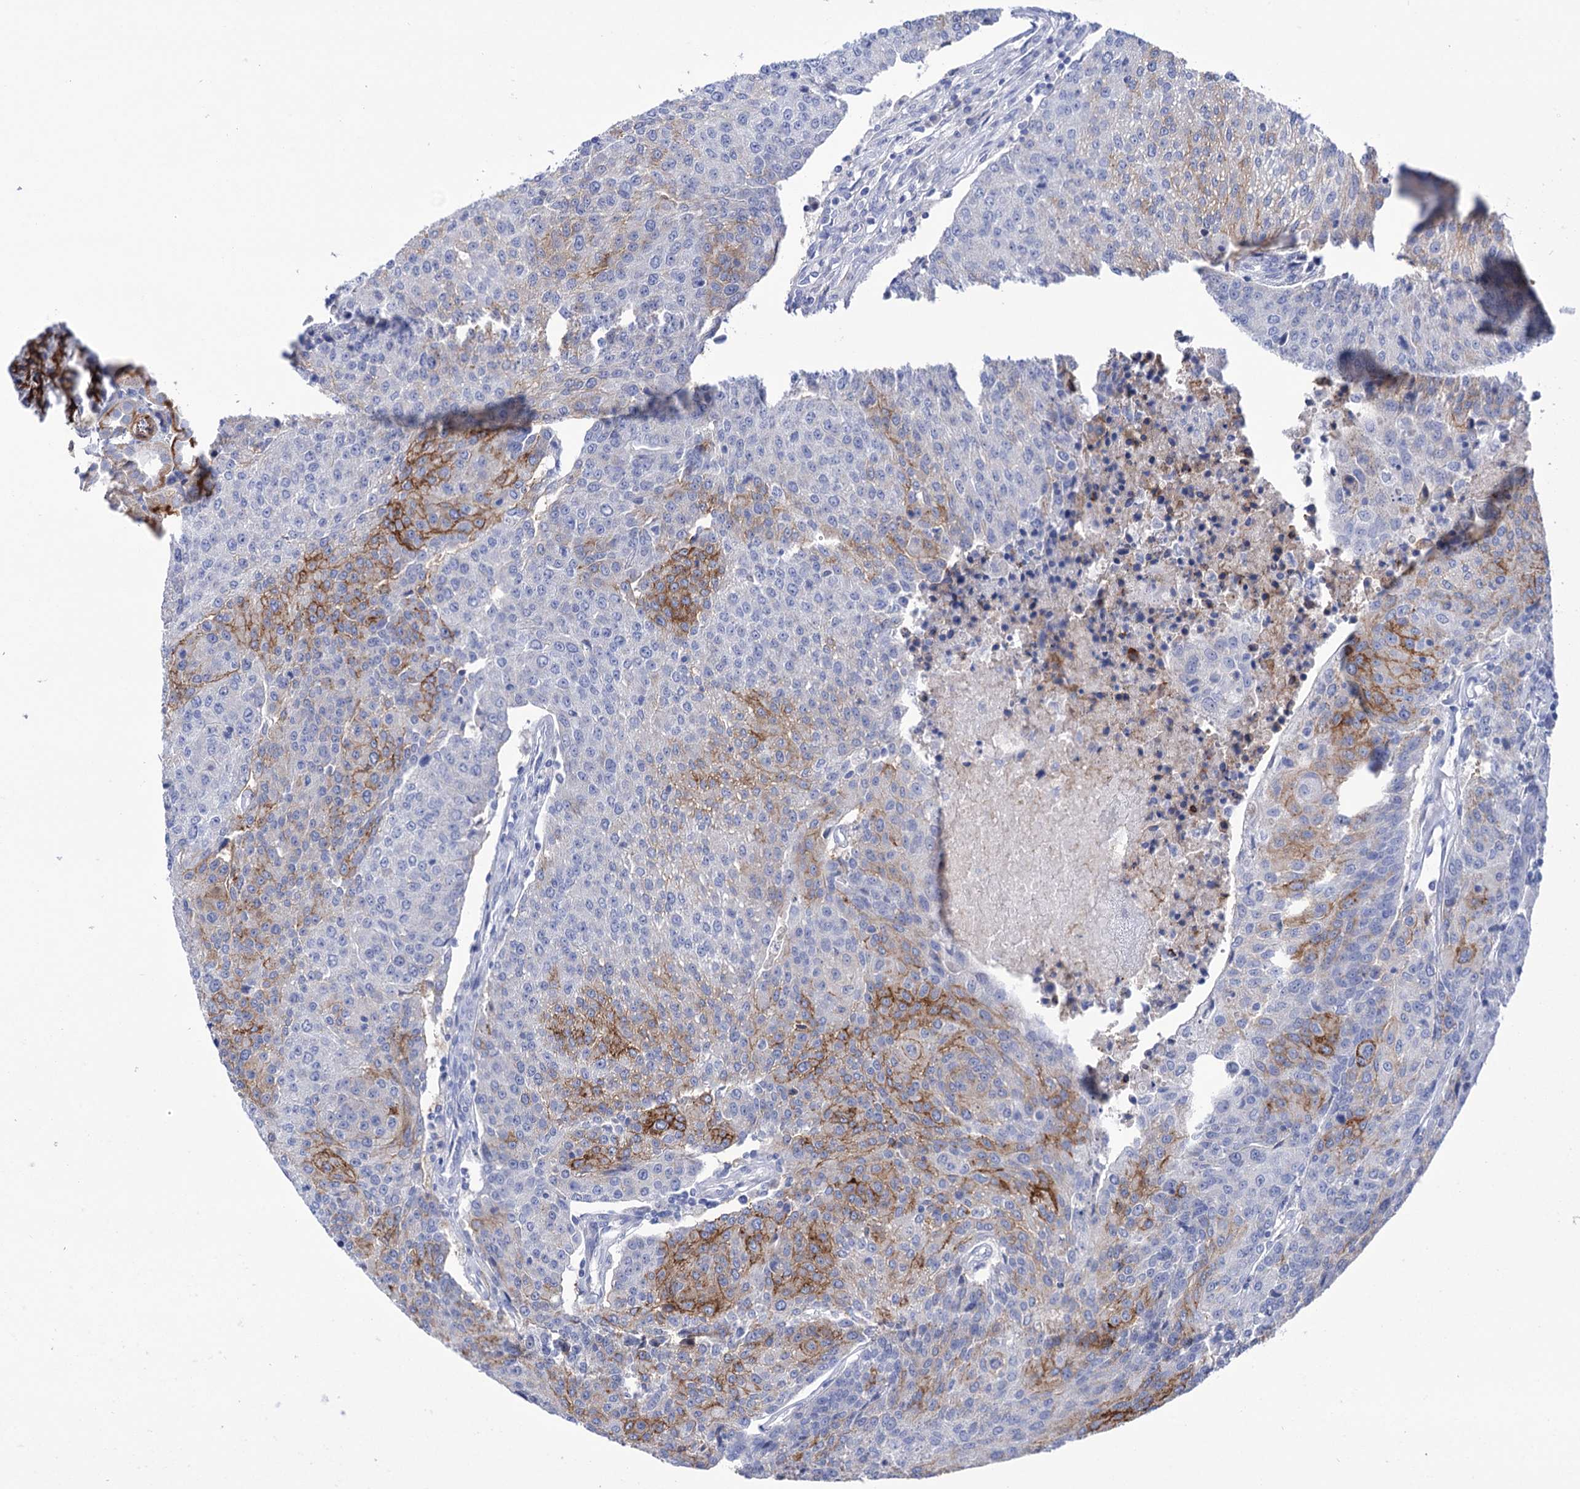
{"staining": {"intensity": "moderate", "quantity": "25%-75%", "location": "cytoplasmic/membranous"}, "tissue": "urothelial cancer", "cell_type": "Tumor cells", "image_type": "cancer", "snomed": [{"axis": "morphology", "description": "Urothelial carcinoma, High grade"}, {"axis": "topography", "description": "Urinary bladder"}], "caption": "Urothelial carcinoma (high-grade) tissue displays moderate cytoplasmic/membranous positivity in approximately 25%-75% of tumor cells Using DAB (brown) and hematoxylin (blue) stains, captured at high magnification using brightfield microscopy.", "gene": "YARS2", "patient": {"sex": "female", "age": 85}}